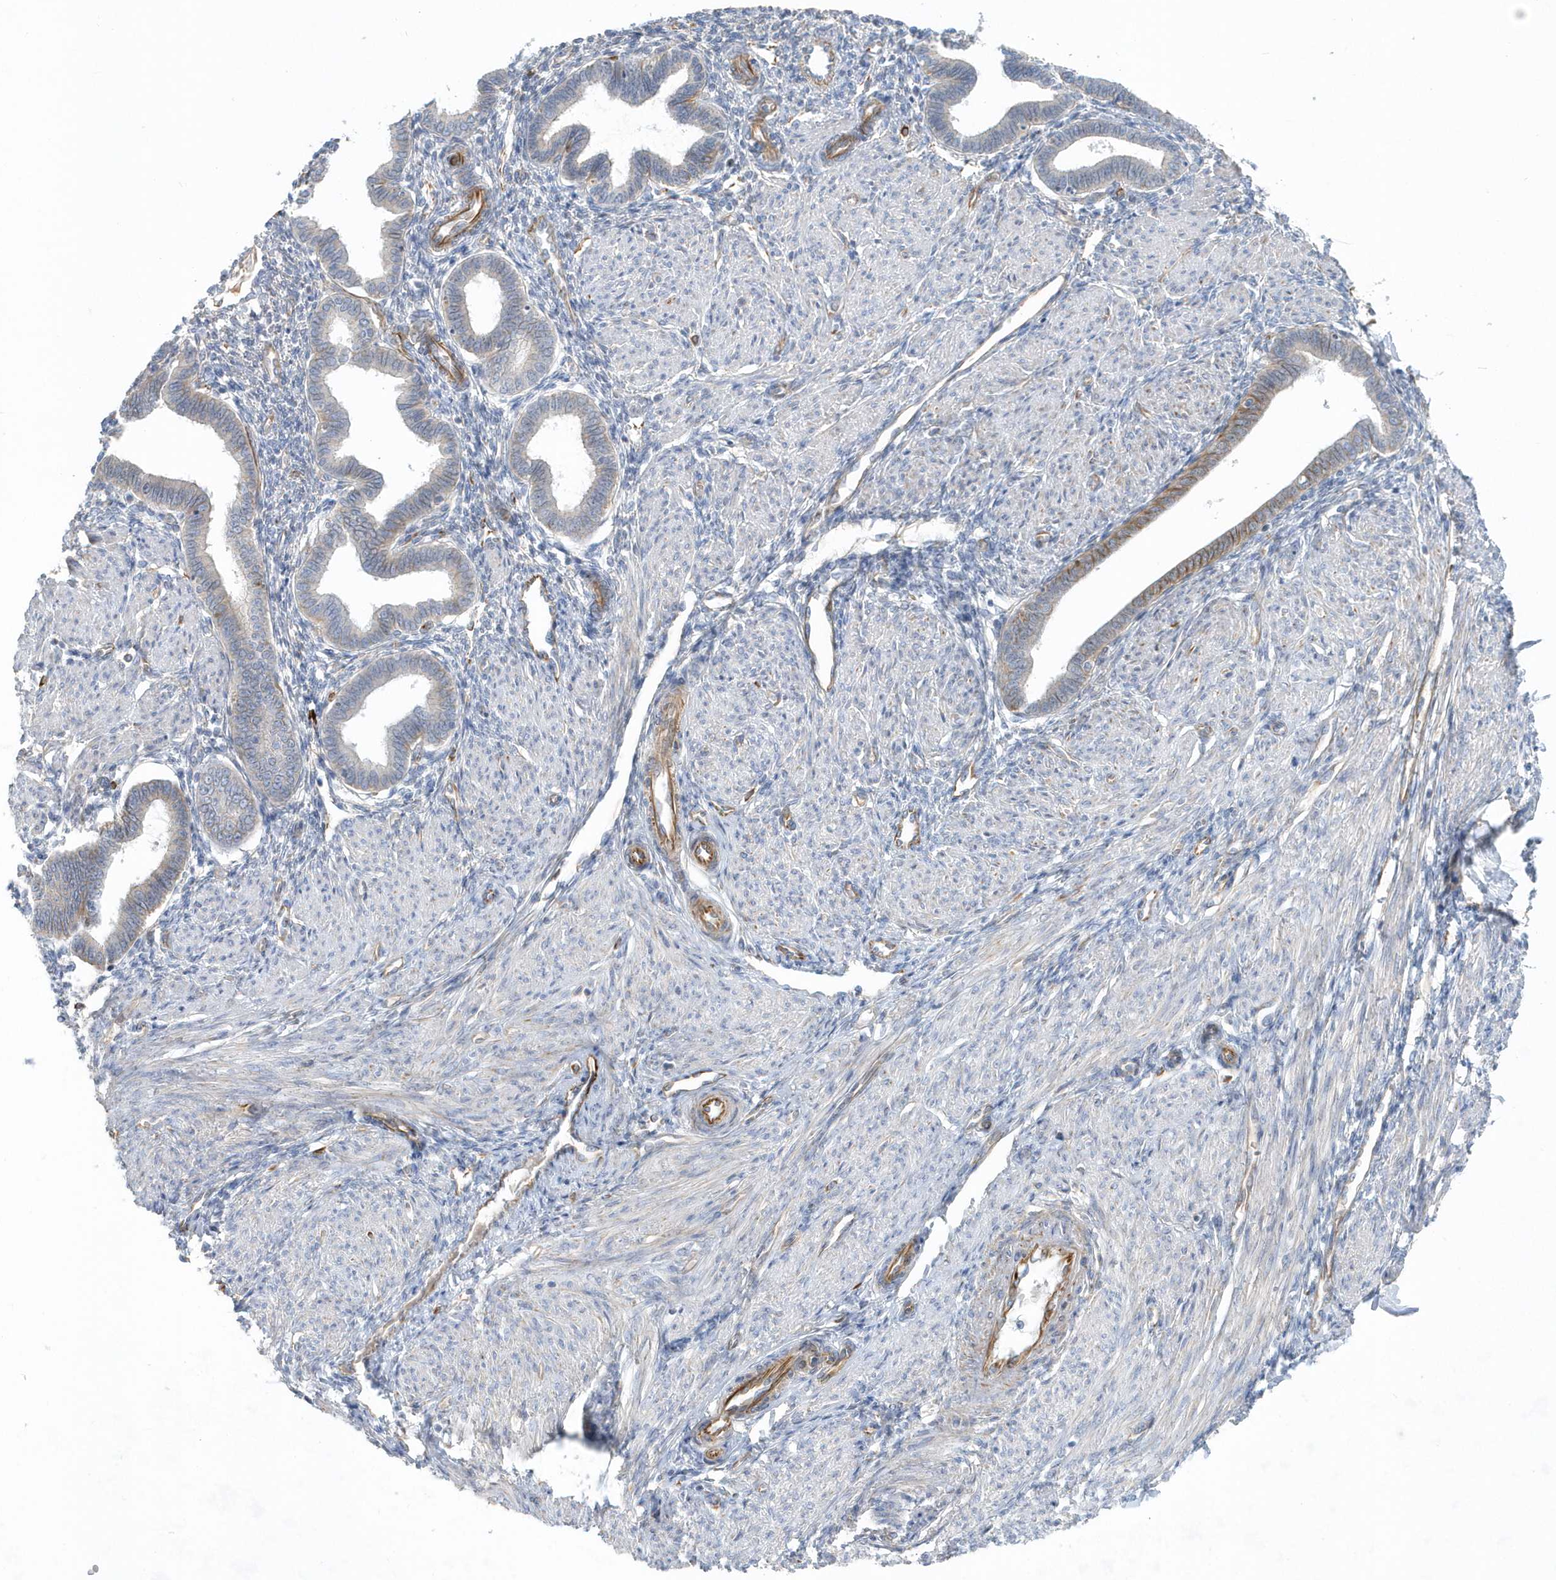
{"staining": {"intensity": "negative", "quantity": "none", "location": "none"}, "tissue": "endometrium", "cell_type": "Cells in endometrial stroma", "image_type": "normal", "snomed": [{"axis": "morphology", "description": "Normal tissue, NOS"}, {"axis": "topography", "description": "Endometrium"}], "caption": "Immunohistochemical staining of unremarkable endometrium demonstrates no significant expression in cells in endometrial stroma. (Brightfield microscopy of DAB (3,3'-diaminobenzidine) IHC at high magnification).", "gene": "RAB17", "patient": {"sex": "female", "age": 53}}